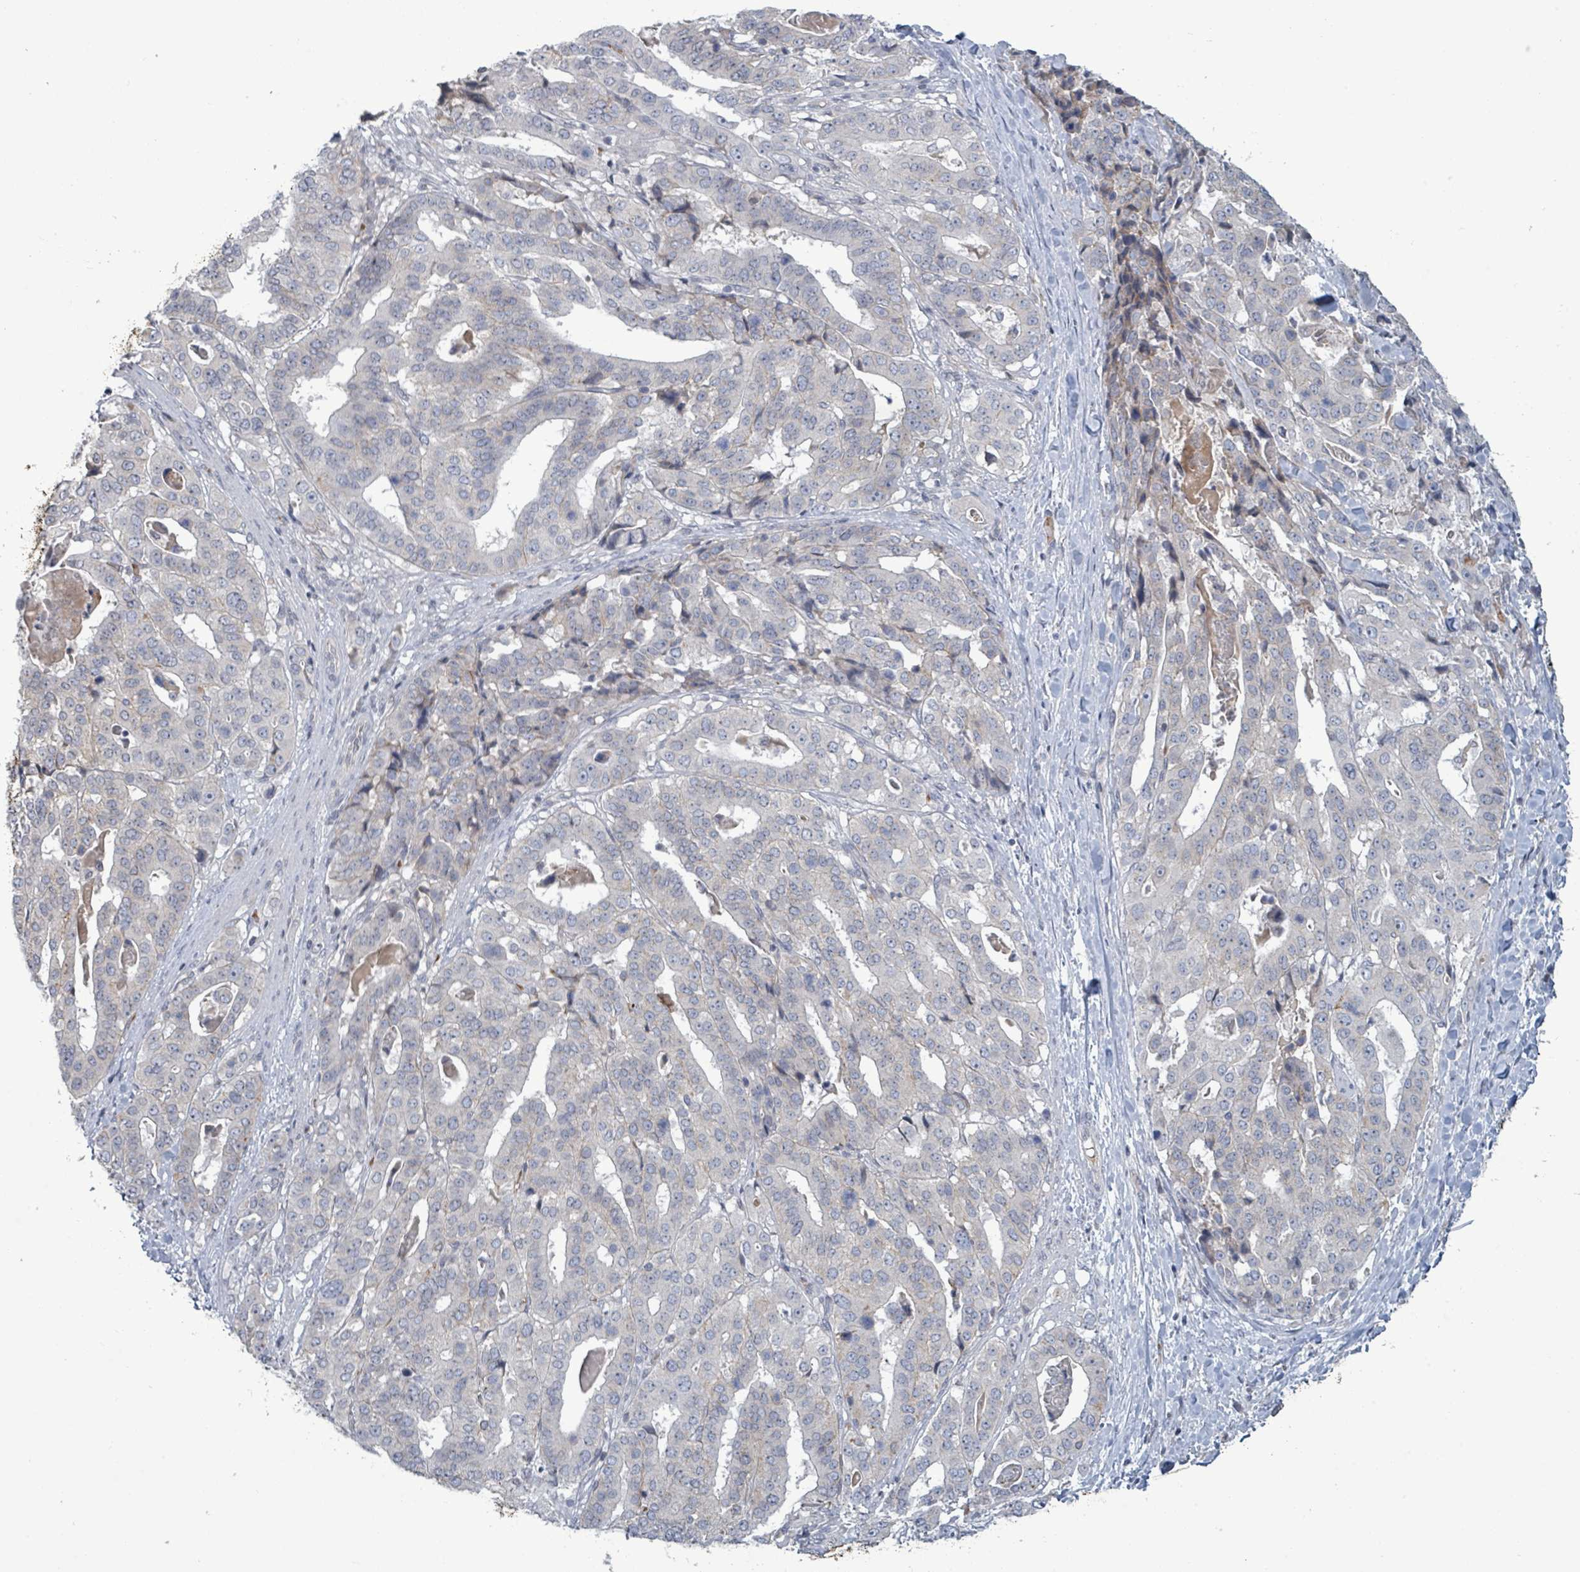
{"staining": {"intensity": "negative", "quantity": "none", "location": "none"}, "tissue": "stomach cancer", "cell_type": "Tumor cells", "image_type": "cancer", "snomed": [{"axis": "morphology", "description": "Adenocarcinoma, NOS"}, {"axis": "topography", "description": "Stomach"}], "caption": "IHC photomicrograph of human stomach cancer stained for a protein (brown), which displays no expression in tumor cells.", "gene": "GRM8", "patient": {"sex": "male", "age": 48}}